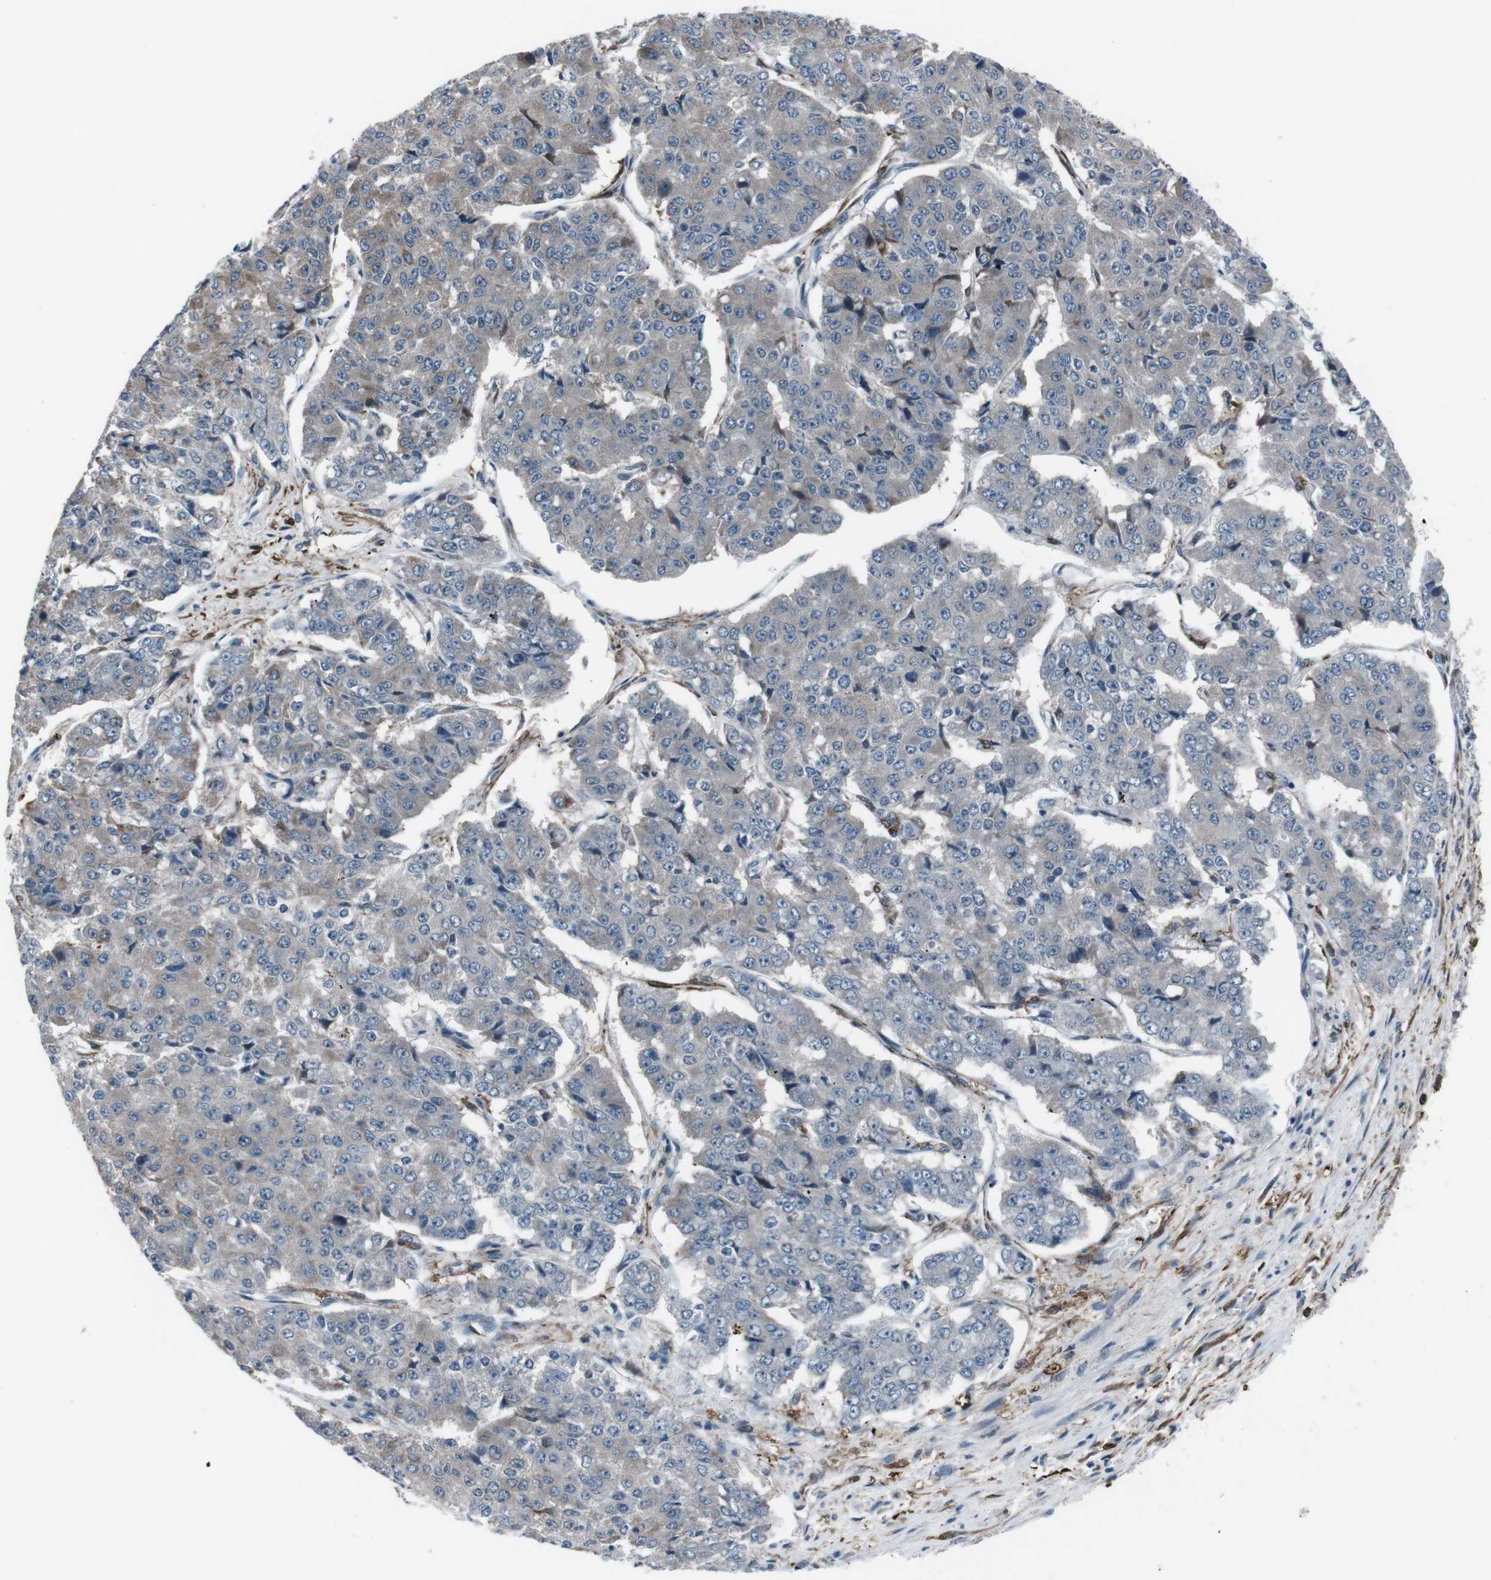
{"staining": {"intensity": "moderate", "quantity": "25%-75%", "location": "cytoplasmic/membranous"}, "tissue": "pancreatic cancer", "cell_type": "Tumor cells", "image_type": "cancer", "snomed": [{"axis": "morphology", "description": "Adenocarcinoma, NOS"}, {"axis": "topography", "description": "Pancreas"}], "caption": "Brown immunohistochemical staining in pancreatic adenocarcinoma exhibits moderate cytoplasmic/membranous expression in approximately 25%-75% of tumor cells.", "gene": "PDLIM5", "patient": {"sex": "male", "age": 50}}